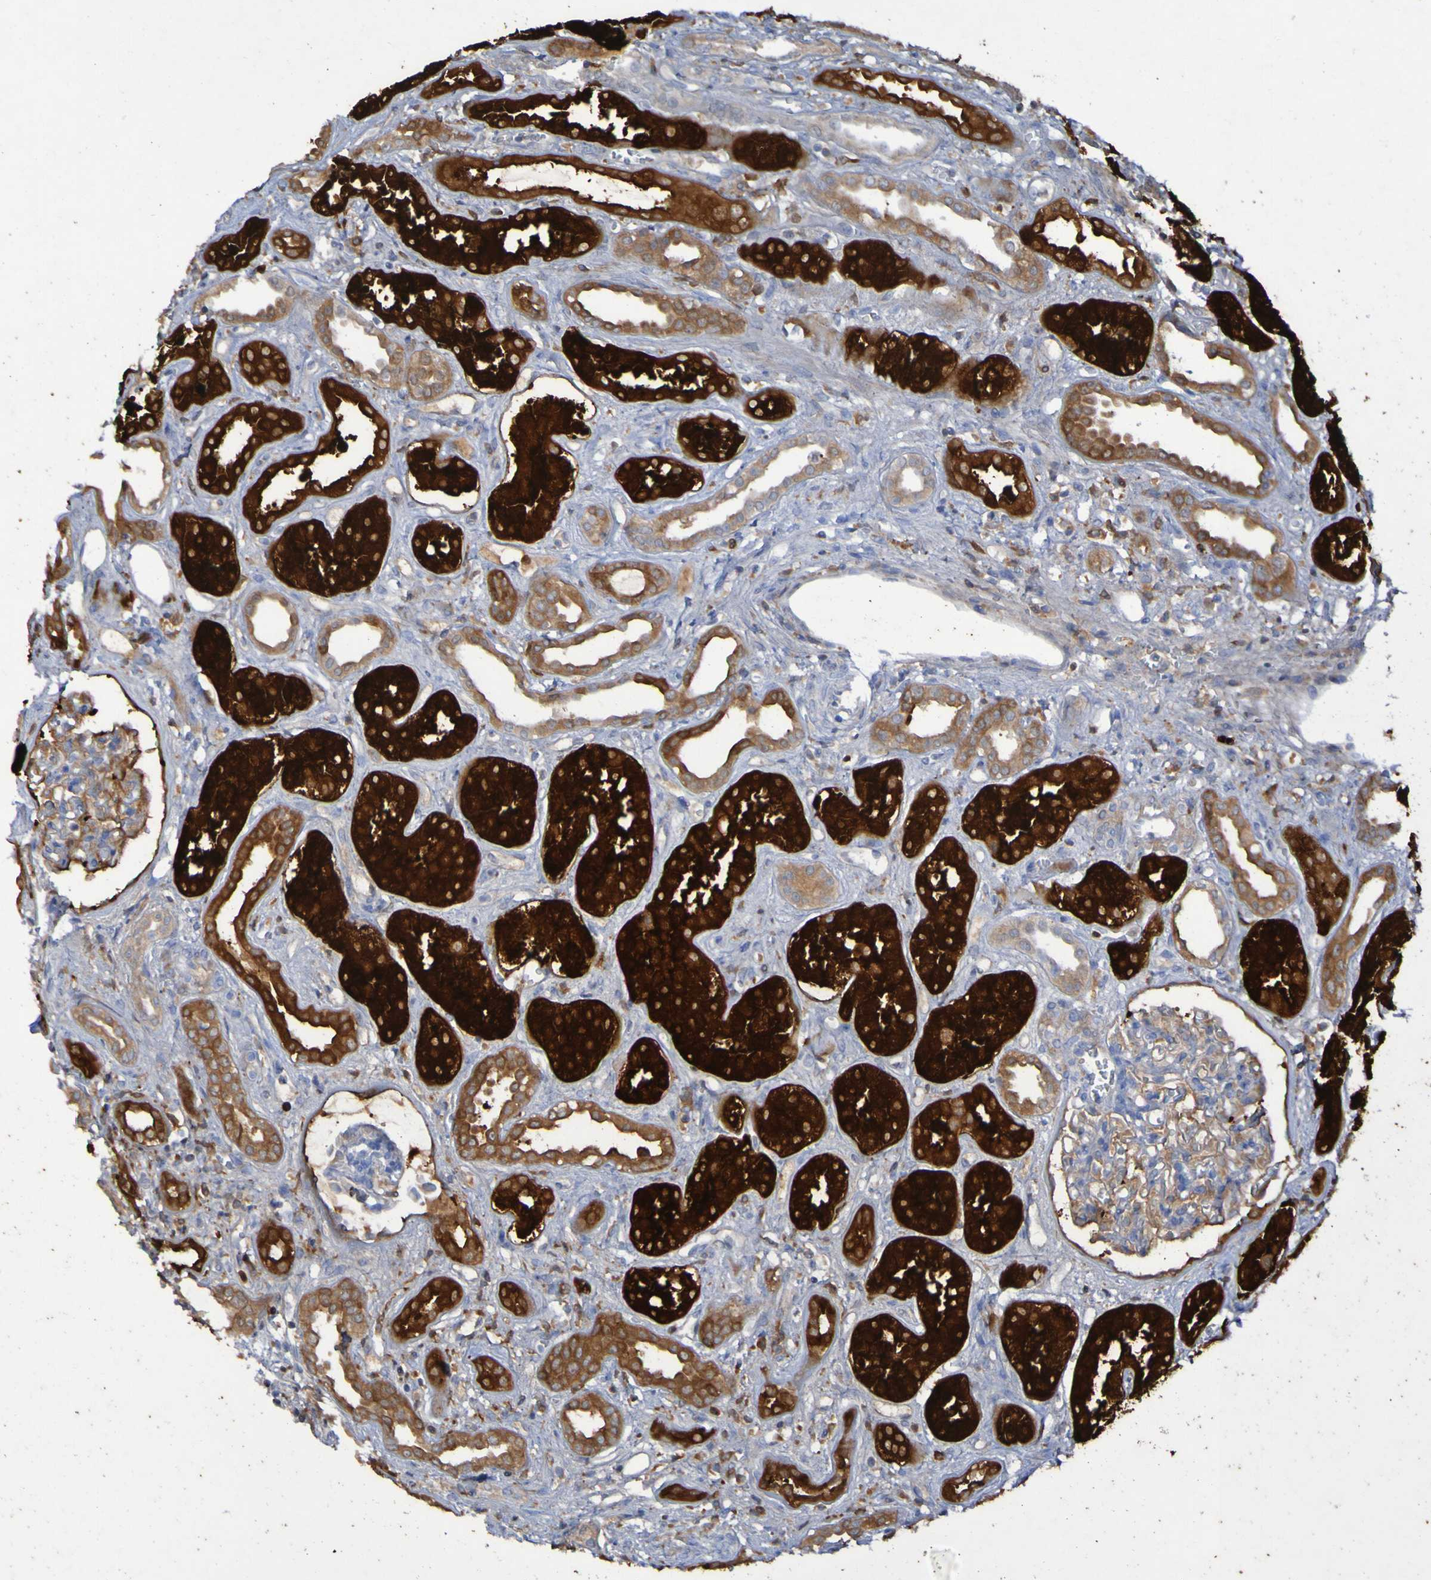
{"staining": {"intensity": "weak", "quantity": "25%-75%", "location": "cytoplasmic/membranous"}, "tissue": "kidney", "cell_type": "Cells in glomeruli", "image_type": "normal", "snomed": [{"axis": "morphology", "description": "Normal tissue, NOS"}, {"axis": "topography", "description": "Kidney"}], "caption": "Protein analysis of benign kidney shows weak cytoplasmic/membranous positivity in about 25%-75% of cells in glomeruli.", "gene": "MPPE1", "patient": {"sex": "male", "age": 59}}